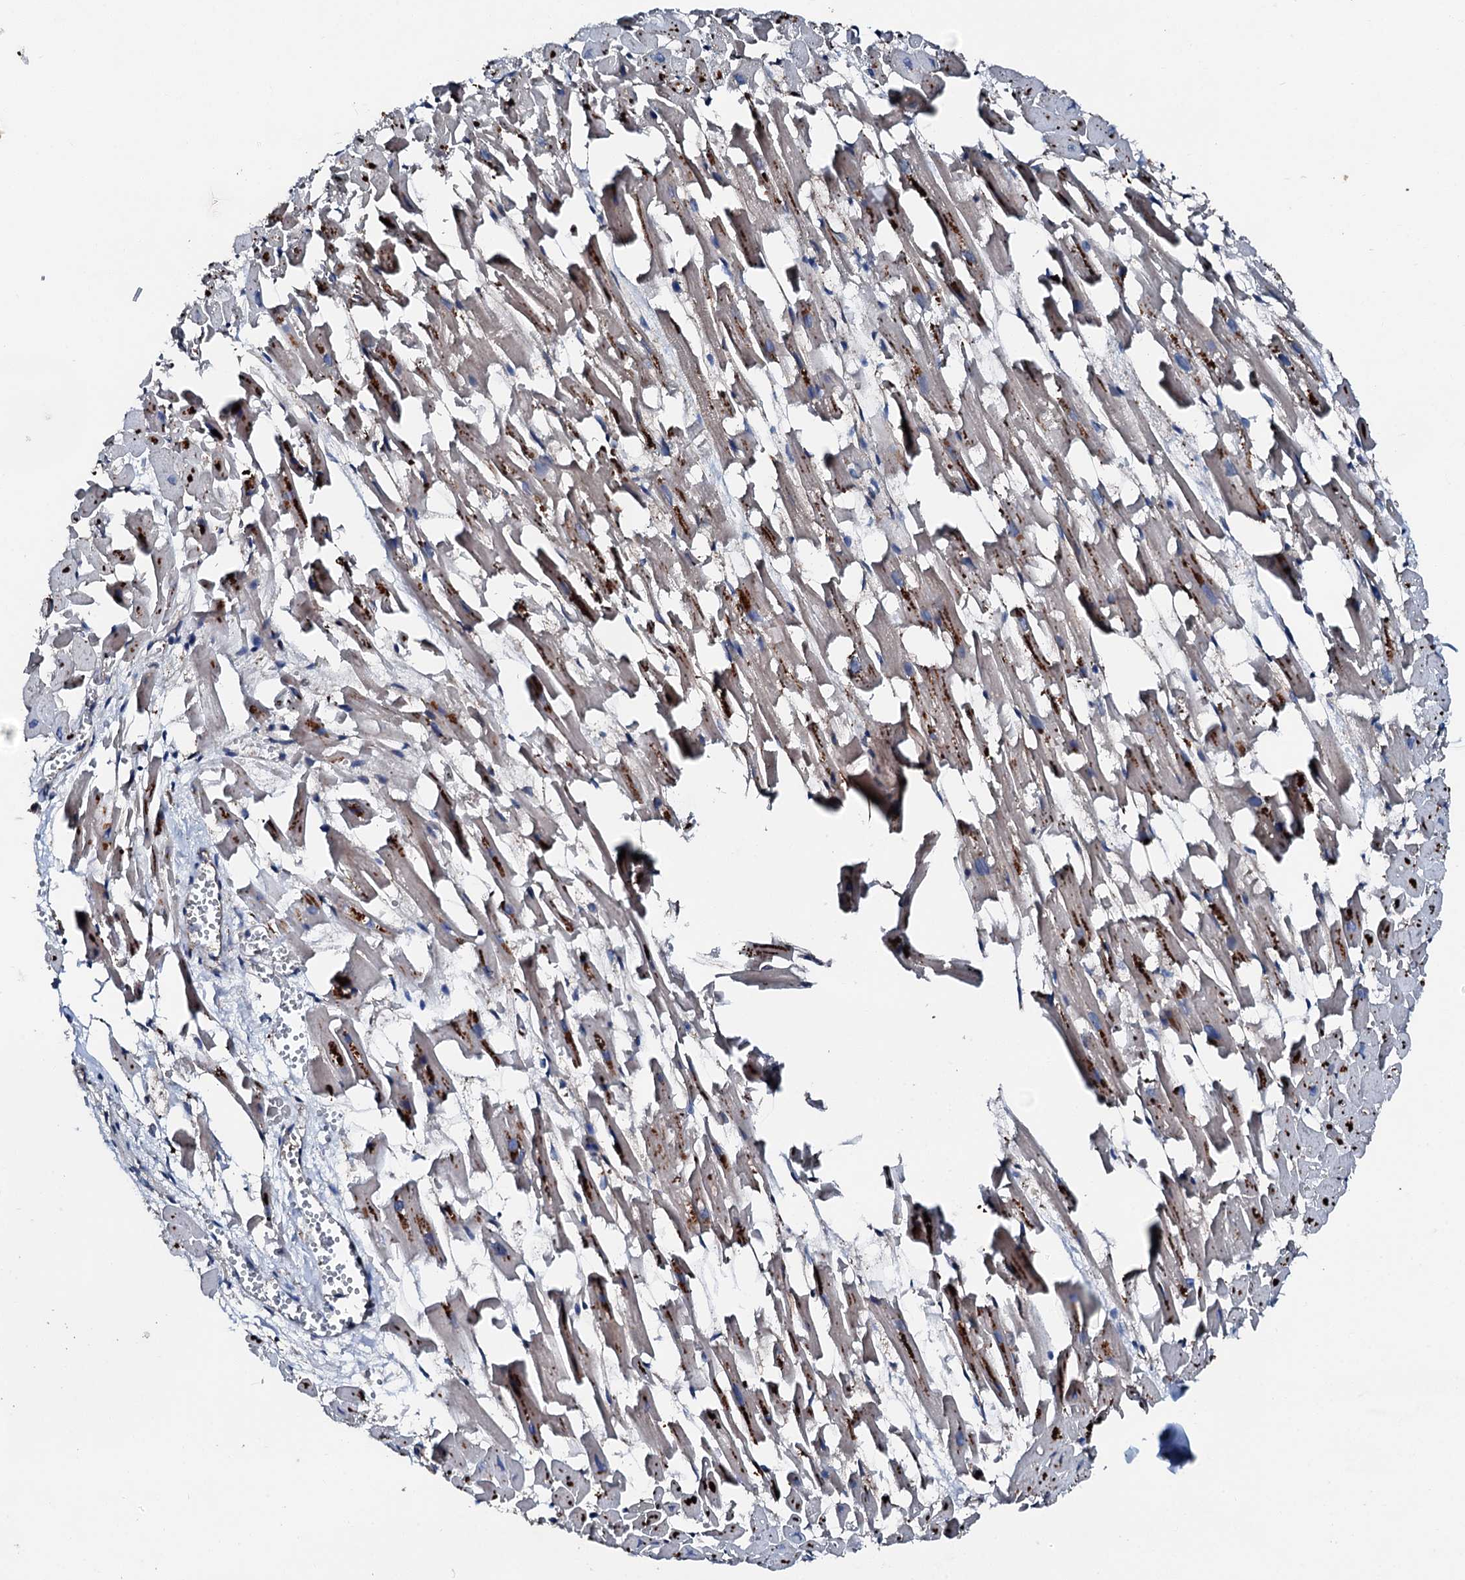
{"staining": {"intensity": "moderate", "quantity": "<25%", "location": "cytoplasmic/membranous"}, "tissue": "heart muscle", "cell_type": "Cardiomyocytes", "image_type": "normal", "snomed": [{"axis": "morphology", "description": "Normal tissue, NOS"}, {"axis": "topography", "description": "Heart"}], "caption": "This image reveals immunohistochemistry staining of normal heart muscle, with low moderate cytoplasmic/membranous positivity in approximately <25% of cardiomyocytes.", "gene": "FGD4", "patient": {"sex": "female", "age": 64}}